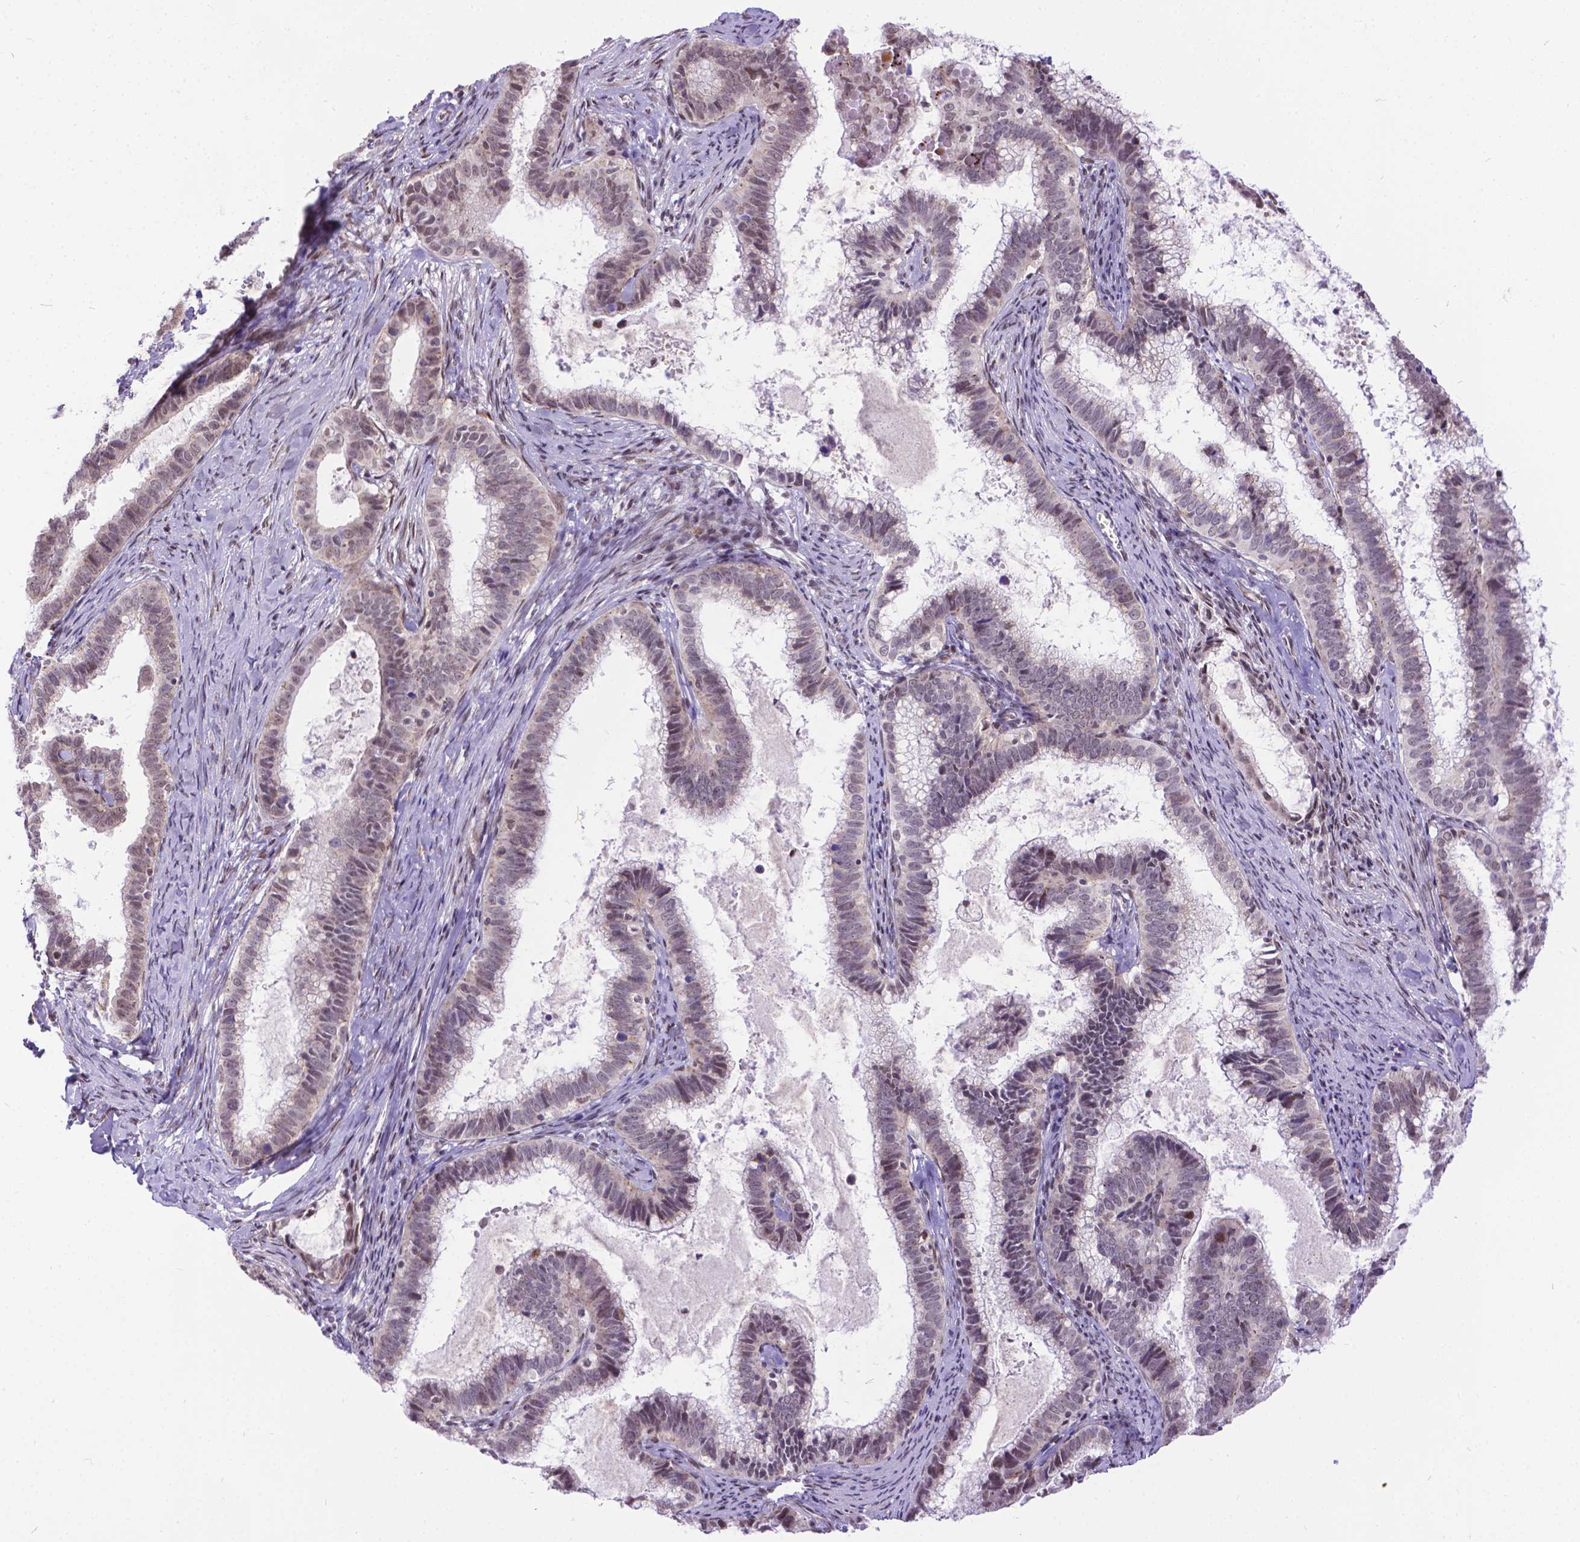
{"staining": {"intensity": "weak", "quantity": "25%-75%", "location": "cytoplasmic/membranous,nuclear"}, "tissue": "cervical cancer", "cell_type": "Tumor cells", "image_type": "cancer", "snomed": [{"axis": "morphology", "description": "Adenocarcinoma, NOS"}, {"axis": "topography", "description": "Cervix"}], "caption": "Immunohistochemistry of human adenocarcinoma (cervical) exhibits low levels of weak cytoplasmic/membranous and nuclear staining in approximately 25%-75% of tumor cells. (Stains: DAB (3,3'-diaminobenzidine) in brown, nuclei in blue, Microscopy: brightfield microscopy at high magnification).", "gene": "FAM124B", "patient": {"sex": "female", "age": 61}}